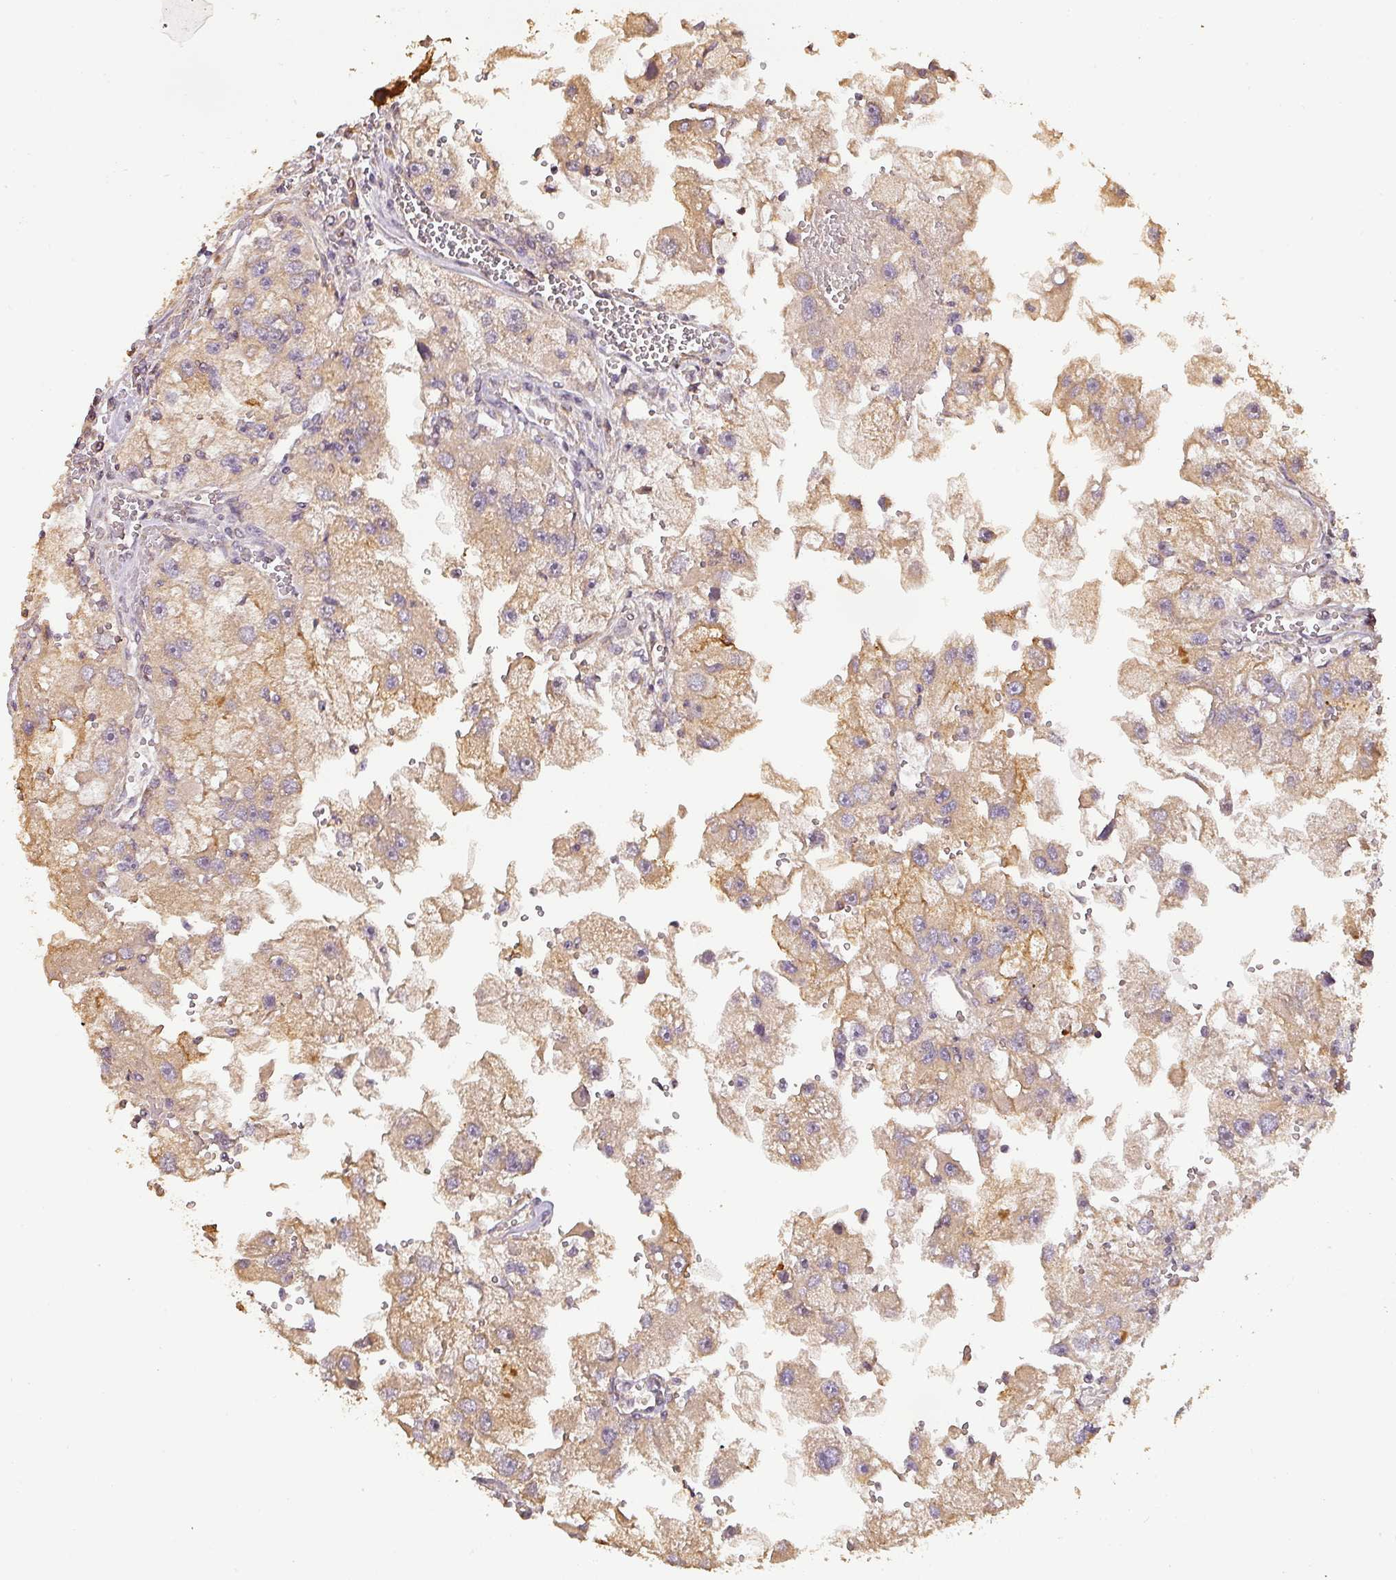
{"staining": {"intensity": "weak", "quantity": ">75%", "location": "cytoplasmic/membranous"}, "tissue": "renal cancer", "cell_type": "Tumor cells", "image_type": "cancer", "snomed": [{"axis": "morphology", "description": "Adenocarcinoma, NOS"}, {"axis": "topography", "description": "Kidney"}], "caption": "A low amount of weak cytoplasmic/membranous staining is appreciated in about >75% of tumor cells in renal cancer tissue.", "gene": "BPIFB3", "patient": {"sex": "male", "age": 63}}